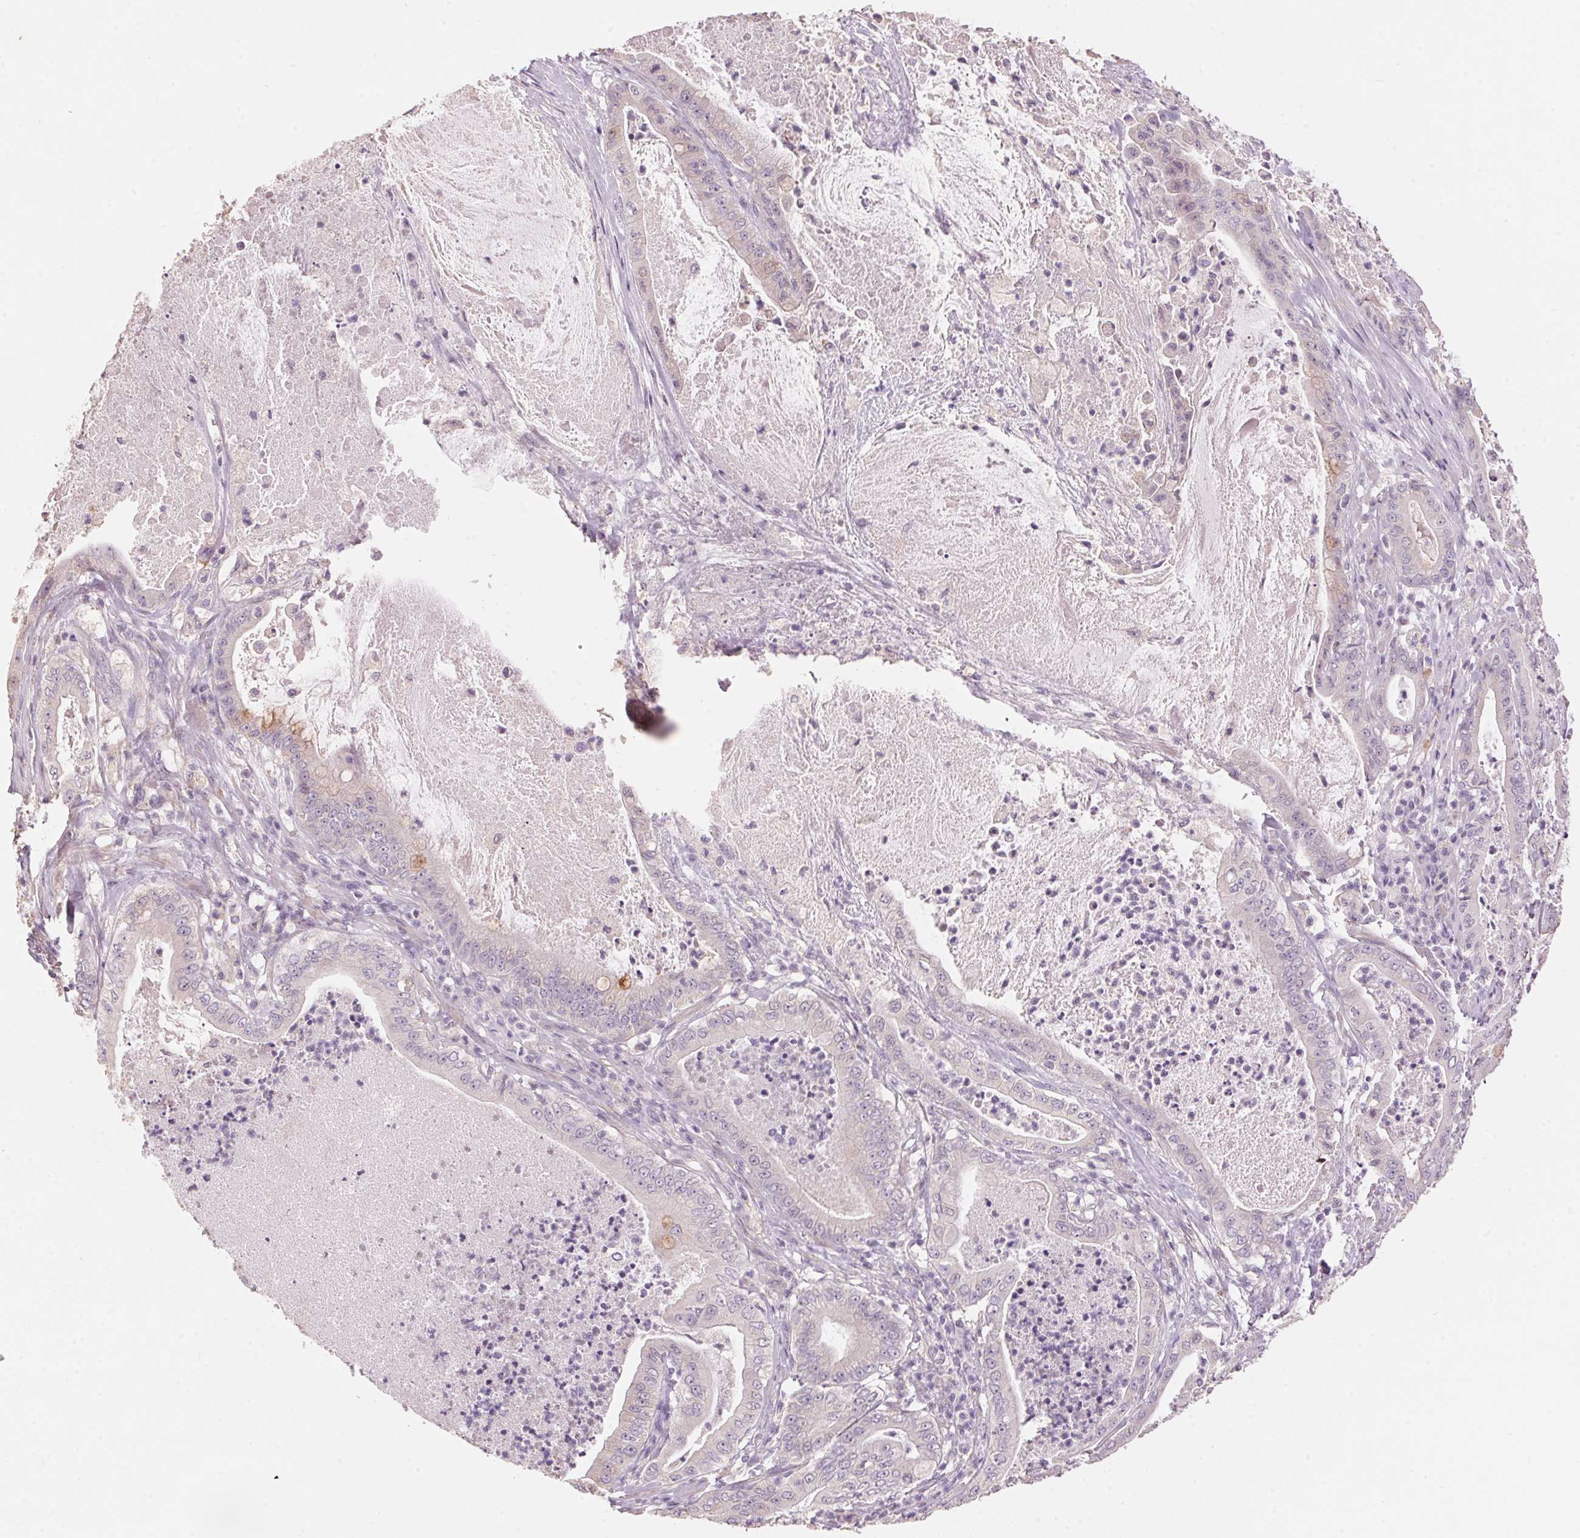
{"staining": {"intensity": "strong", "quantity": "<25%", "location": "cytoplasmic/membranous"}, "tissue": "pancreatic cancer", "cell_type": "Tumor cells", "image_type": "cancer", "snomed": [{"axis": "morphology", "description": "Adenocarcinoma, NOS"}, {"axis": "topography", "description": "Pancreas"}], "caption": "Pancreatic adenocarcinoma tissue shows strong cytoplasmic/membranous positivity in approximately <25% of tumor cells The protein of interest is shown in brown color, while the nuclei are stained blue.", "gene": "LYZL6", "patient": {"sex": "male", "age": 71}}